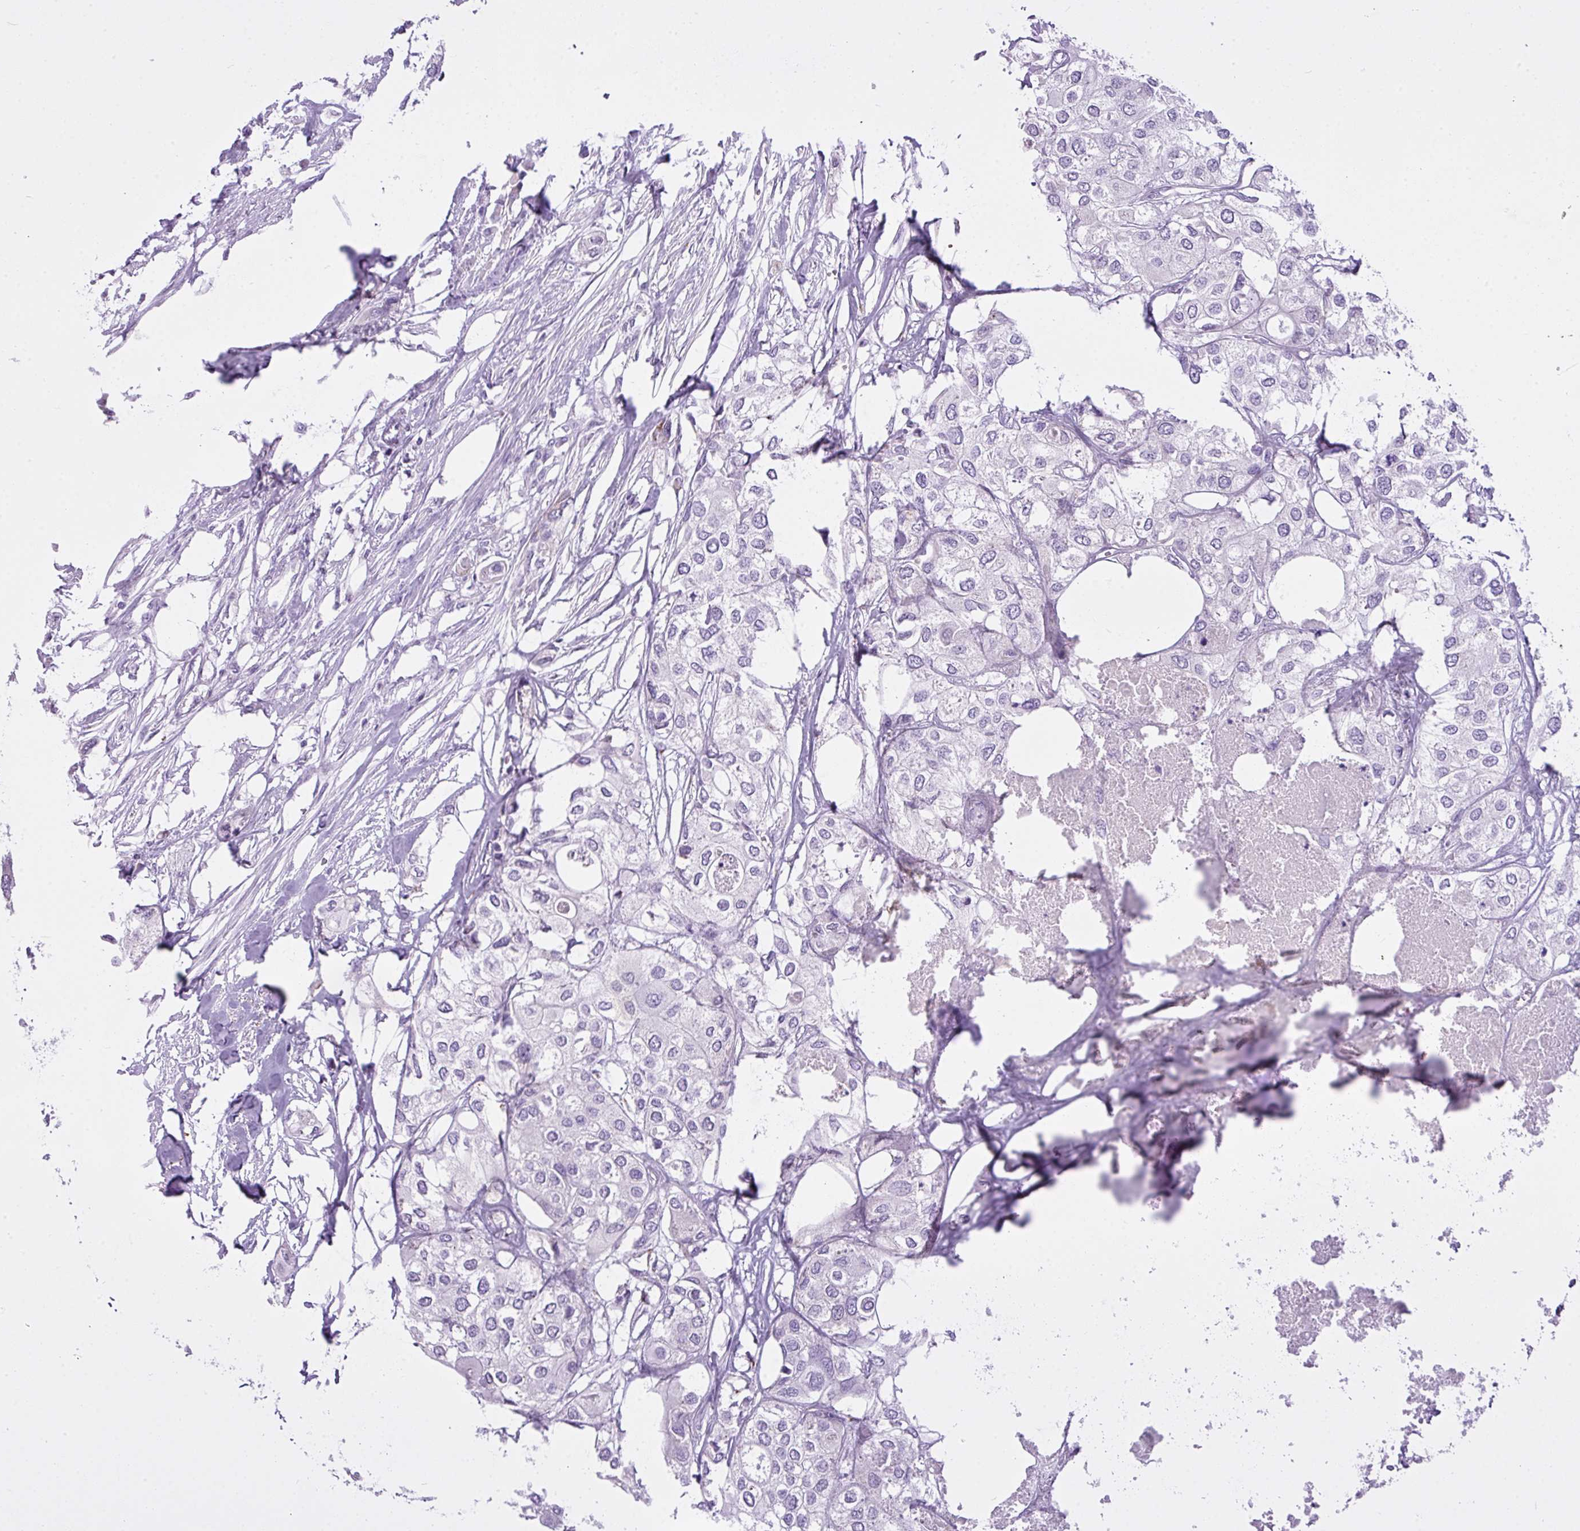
{"staining": {"intensity": "negative", "quantity": "none", "location": "none"}, "tissue": "urothelial cancer", "cell_type": "Tumor cells", "image_type": "cancer", "snomed": [{"axis": "morphology", "description": "Urothelial carcinoma, High grade"}, {"axis": "topography", "description": "Urinary bladder"}], "caption": "Tumor cells show no significant protein staining in urothelial cancer.", "gene": "FAM43A", "patient": {"sex": "male", "age": 64}}